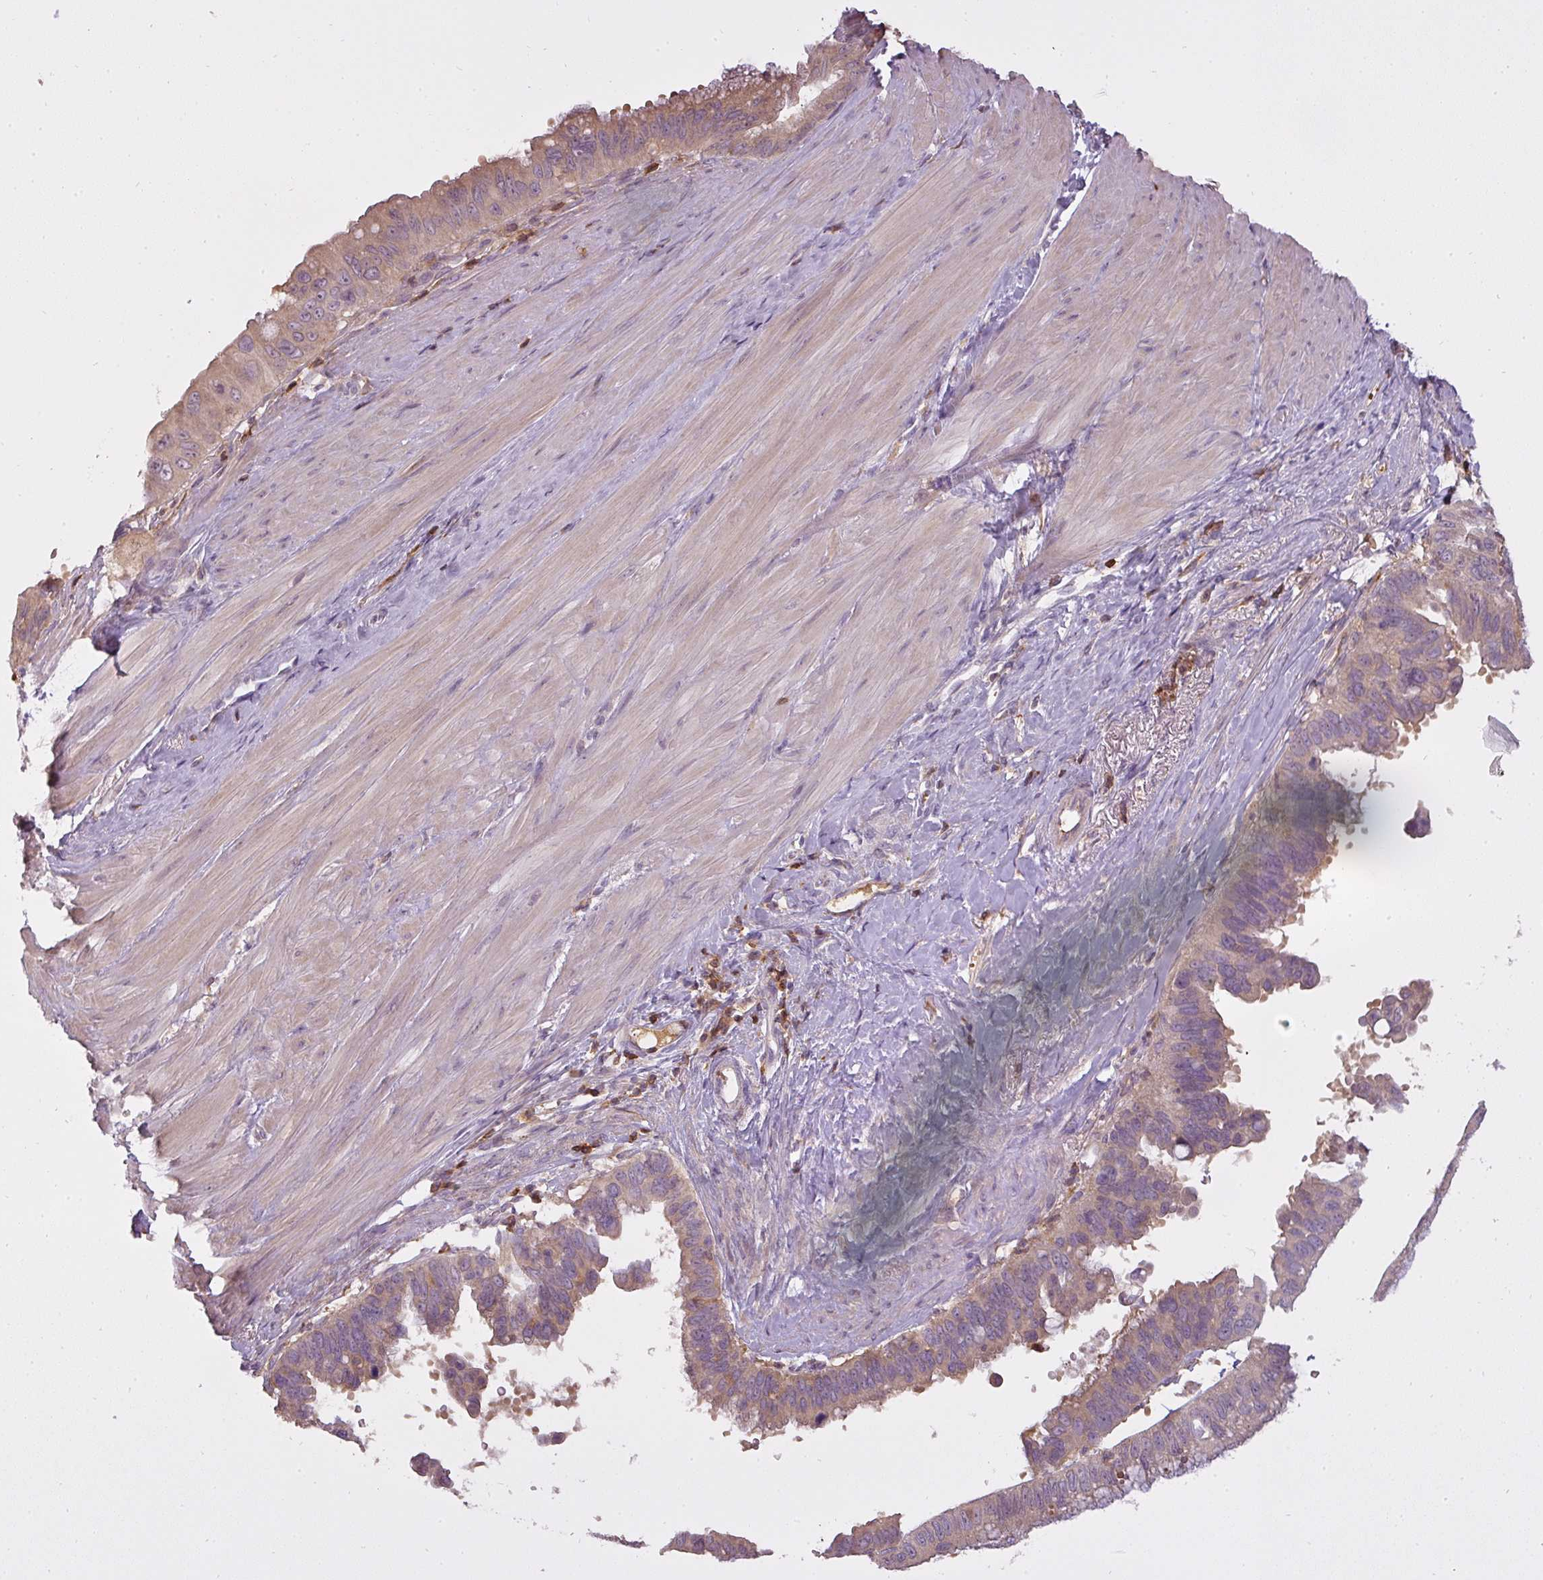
{"staining": {"intensity": "weak", "quantity": "25%-75%", "location": "cytoplasmic/membranous"}, "tissue": "pancreatic cancer", "cell_type": "Tumor cells", "image_type": "cancer", "snomed": [{"axis": "morphology", "description": "Inflammation, NOS"}, {"axis": "morphology", "description": "Adenocarcinoma, NOS"}, {"axis": "topography", "description": "Pancreas"}], "caption": "About 25%-75% of tumor cells in human pancreatic cancer (adenocarcinoma) demonstrate weak cytoplasmic/membranous protein expression as visualized by brown immunohistochemical staining.", "gene": "STK4", "patient": {"sex": "female", "age": 56}}